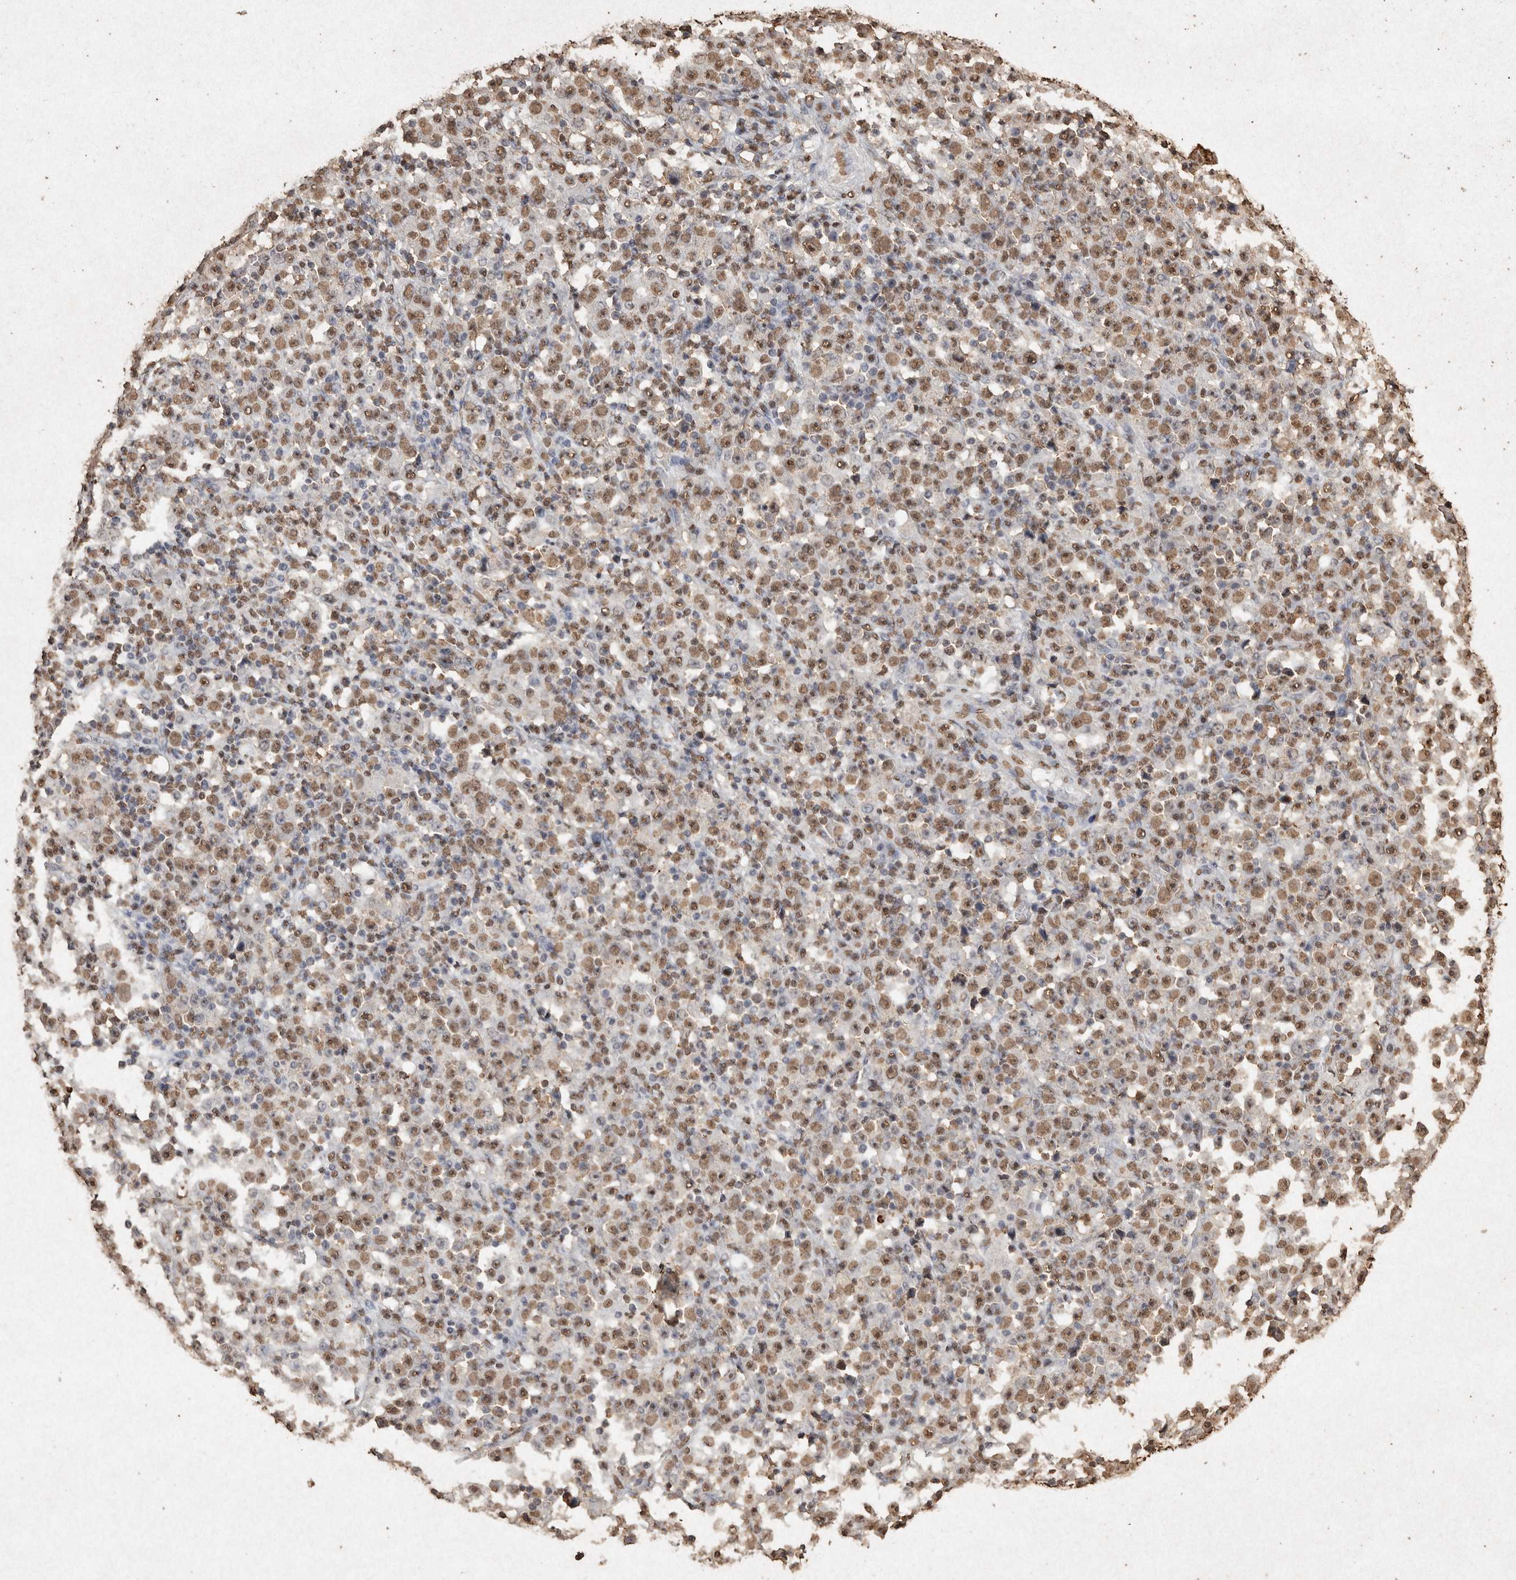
{"staining": {"intensity": "moderate", "quantity": ">75%", "location": "nuclear"}, "tissue": "stomach cancer", "cell_type": "Tumor cells", "image_type": "cancer", "snomed": [{"axis": "morphology", "description": "Normal tissue, NOS"}, {"axis": "morphology", "description": "Adenocarcinoma, NOS"}, {"axis": "topography", "description": "Stomach, upper"}, {"axis": "topography", "description": "Stomach"}], "caption": "The histopathology image demonstrates immunohistochemical staining of stomach adenocarcinoma. There is moderate nuclear positivity is identified in approximately >75% of tumor cells. The staining was performed using DAB to visualize the protein expression in brown, while the nuclei were stained in blue with hematoxylin (Magnification: 20x).", "gene": "FSTL3", "patient": {"sex": "male", "age": 59}}